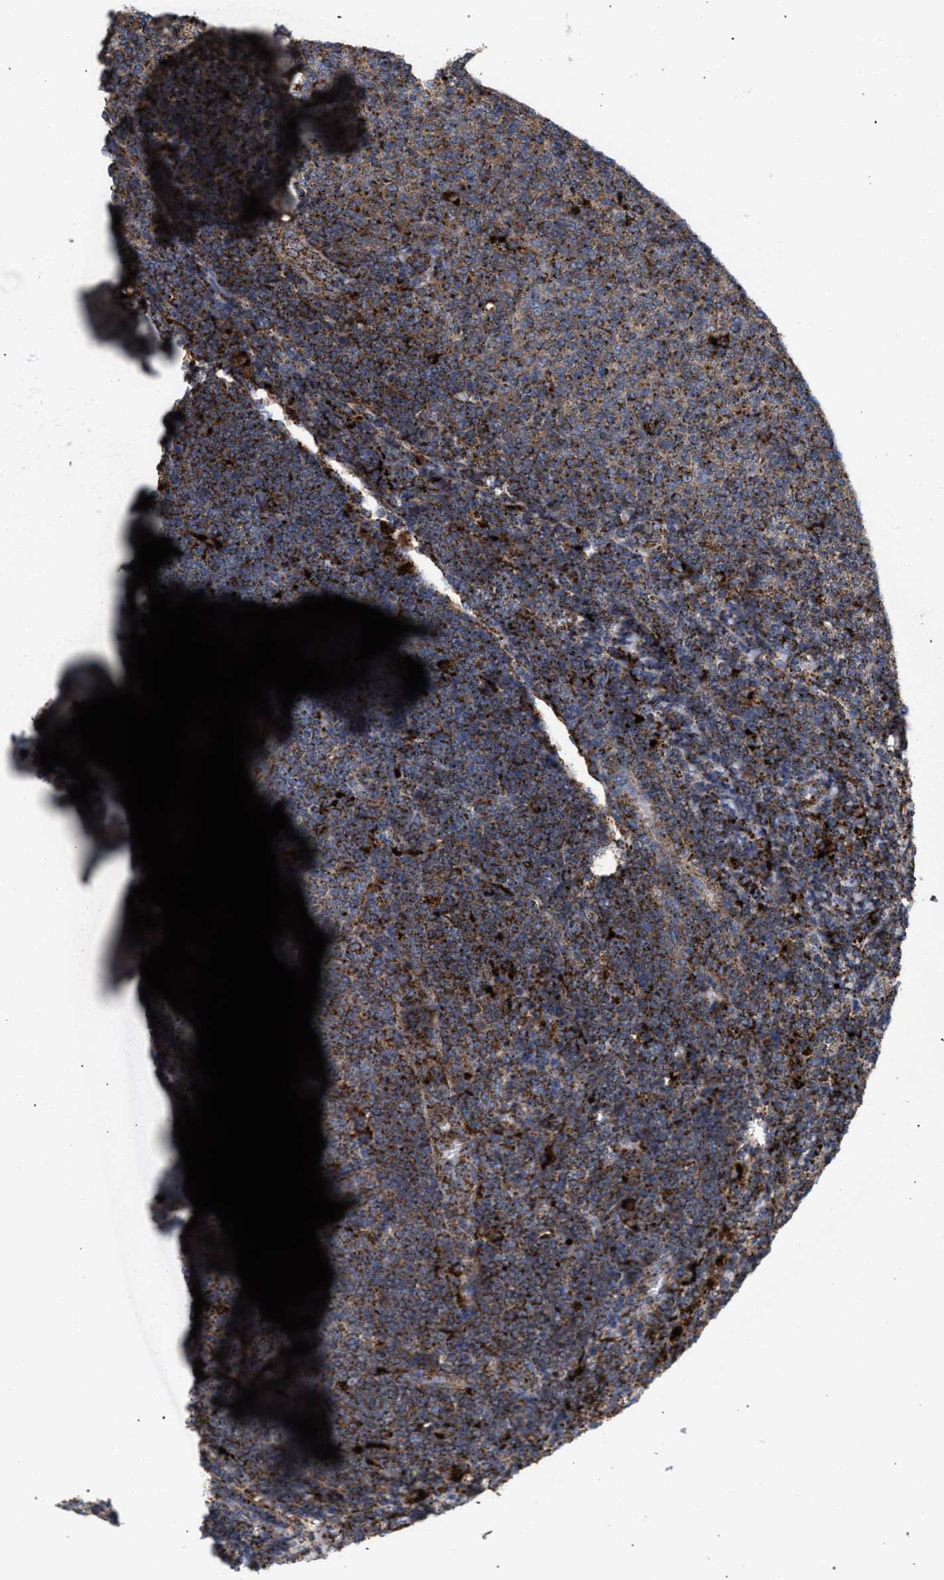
{"staining": {"intensity": "strong", "quantity": ">75%", "location": "cytoplasmic/membranous"}, "tissue": "lymphoma", "cell_type": "Tumor cells", "image_type": "cancer", "snomed": [{"axis": "morphology", "description": "Malignant lymphoma, non-Hodgkin's type, Low grade"}, {"axis": "topography", "description": "Lymph node"}], "caption": "A high-resolution micrograph shows immunohistochemistry (IHC) staining of low-grade malignant lymphoma, non-Hodgkin's type, which displays strong cytoplasmic/membranous staining in about >75% of tumor cells.", "gene": "PPT1", "patient": {"sex": "male", "age": 66}}